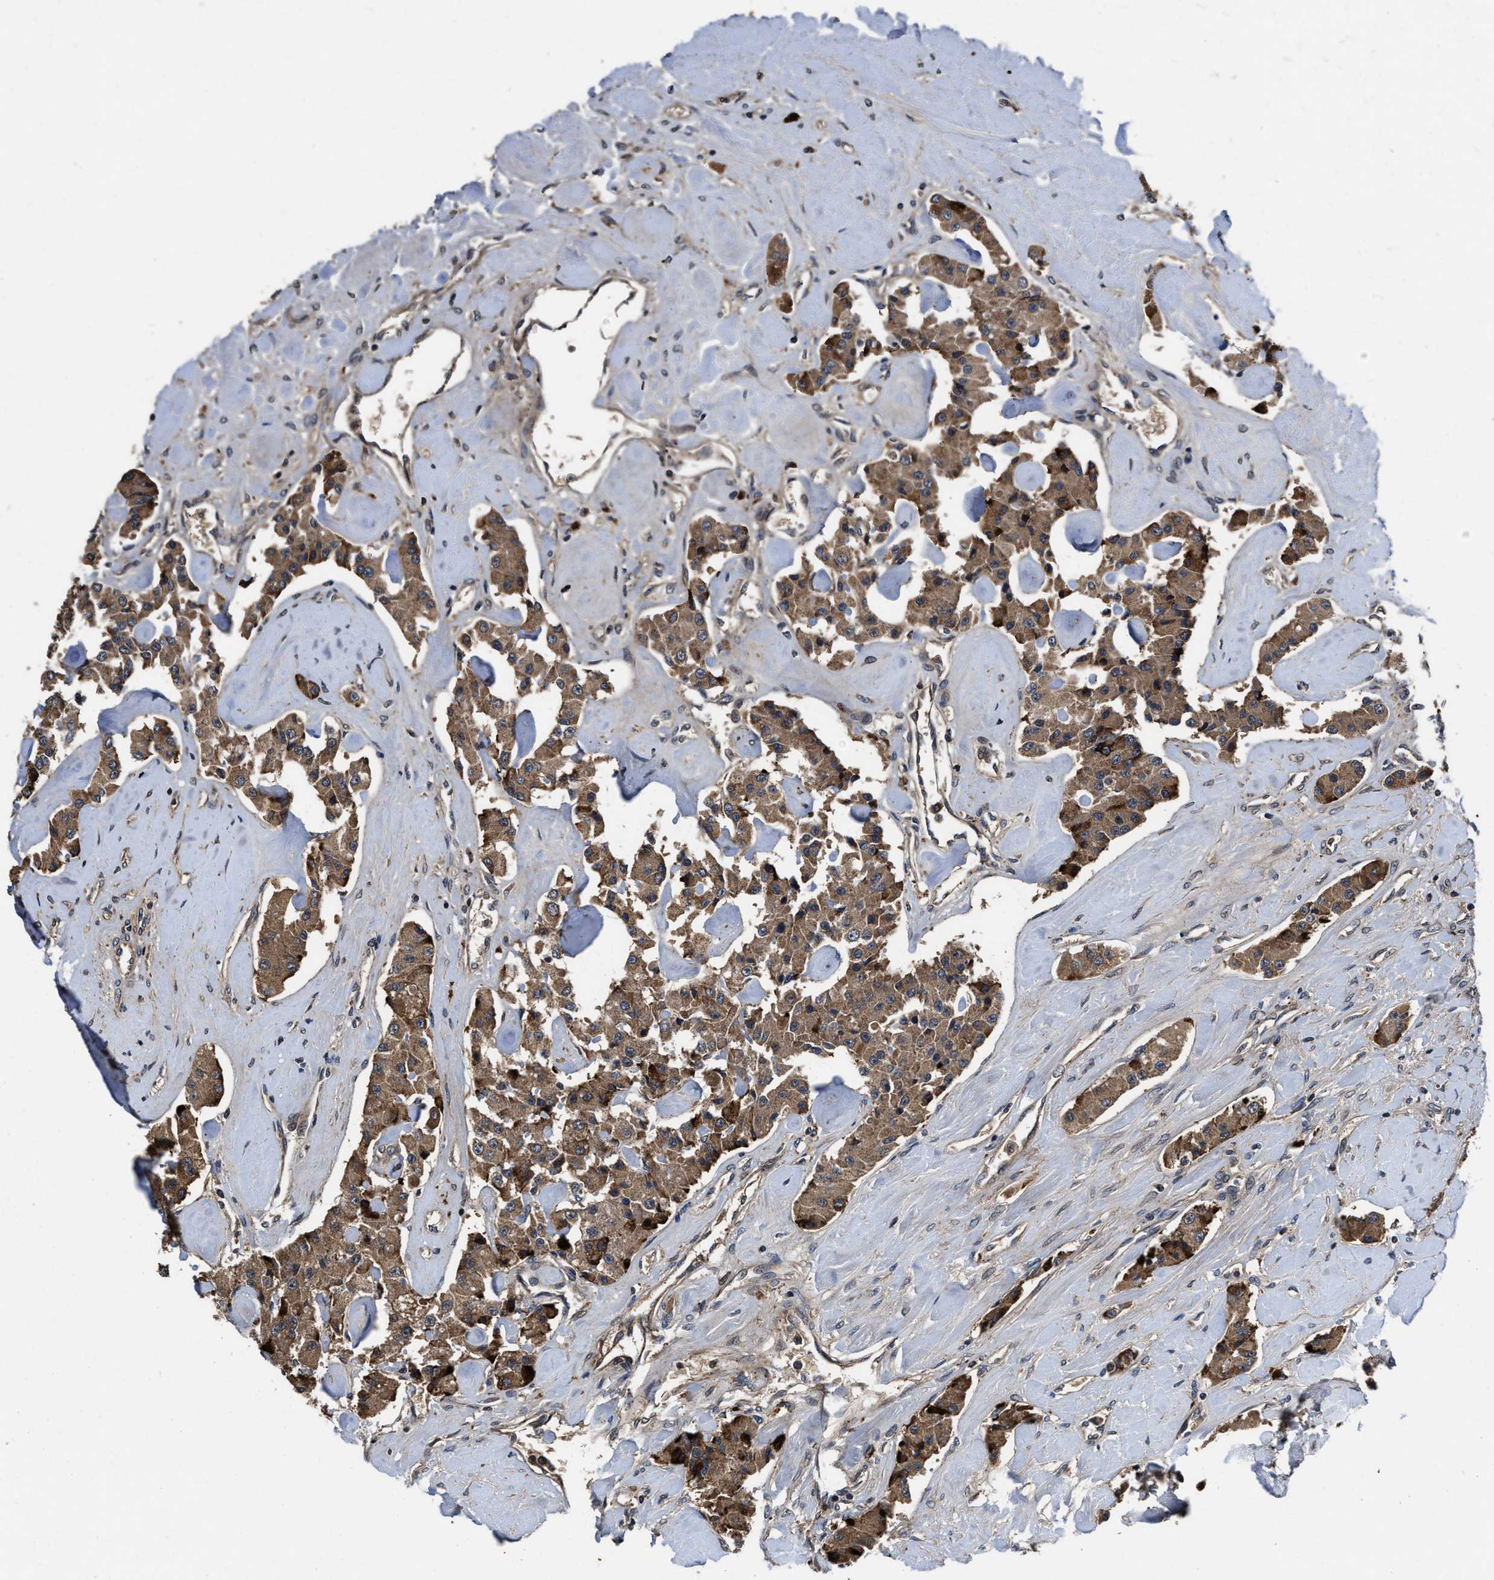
{"staining": {"intensity": "strong", "quantity": ">75%", "location": "cytoplasmic/membranous"}, "tissue": "carcinoid", "cell_type": "Tumor cells", "image_type": "cancer", "snomed": [{"axis": "morphology", "description": "Carcinoid, malignant, NOS"}, {"axis": "topography", "description": "Pancreas"}], "caption": "Tumor cells exhibit high levels of strong cytoplasmic/membranous positivity in about >75% of cells in carcinoid.", "gene": "CACNA1D", "patient": {"sex": "male", "age": 41}}